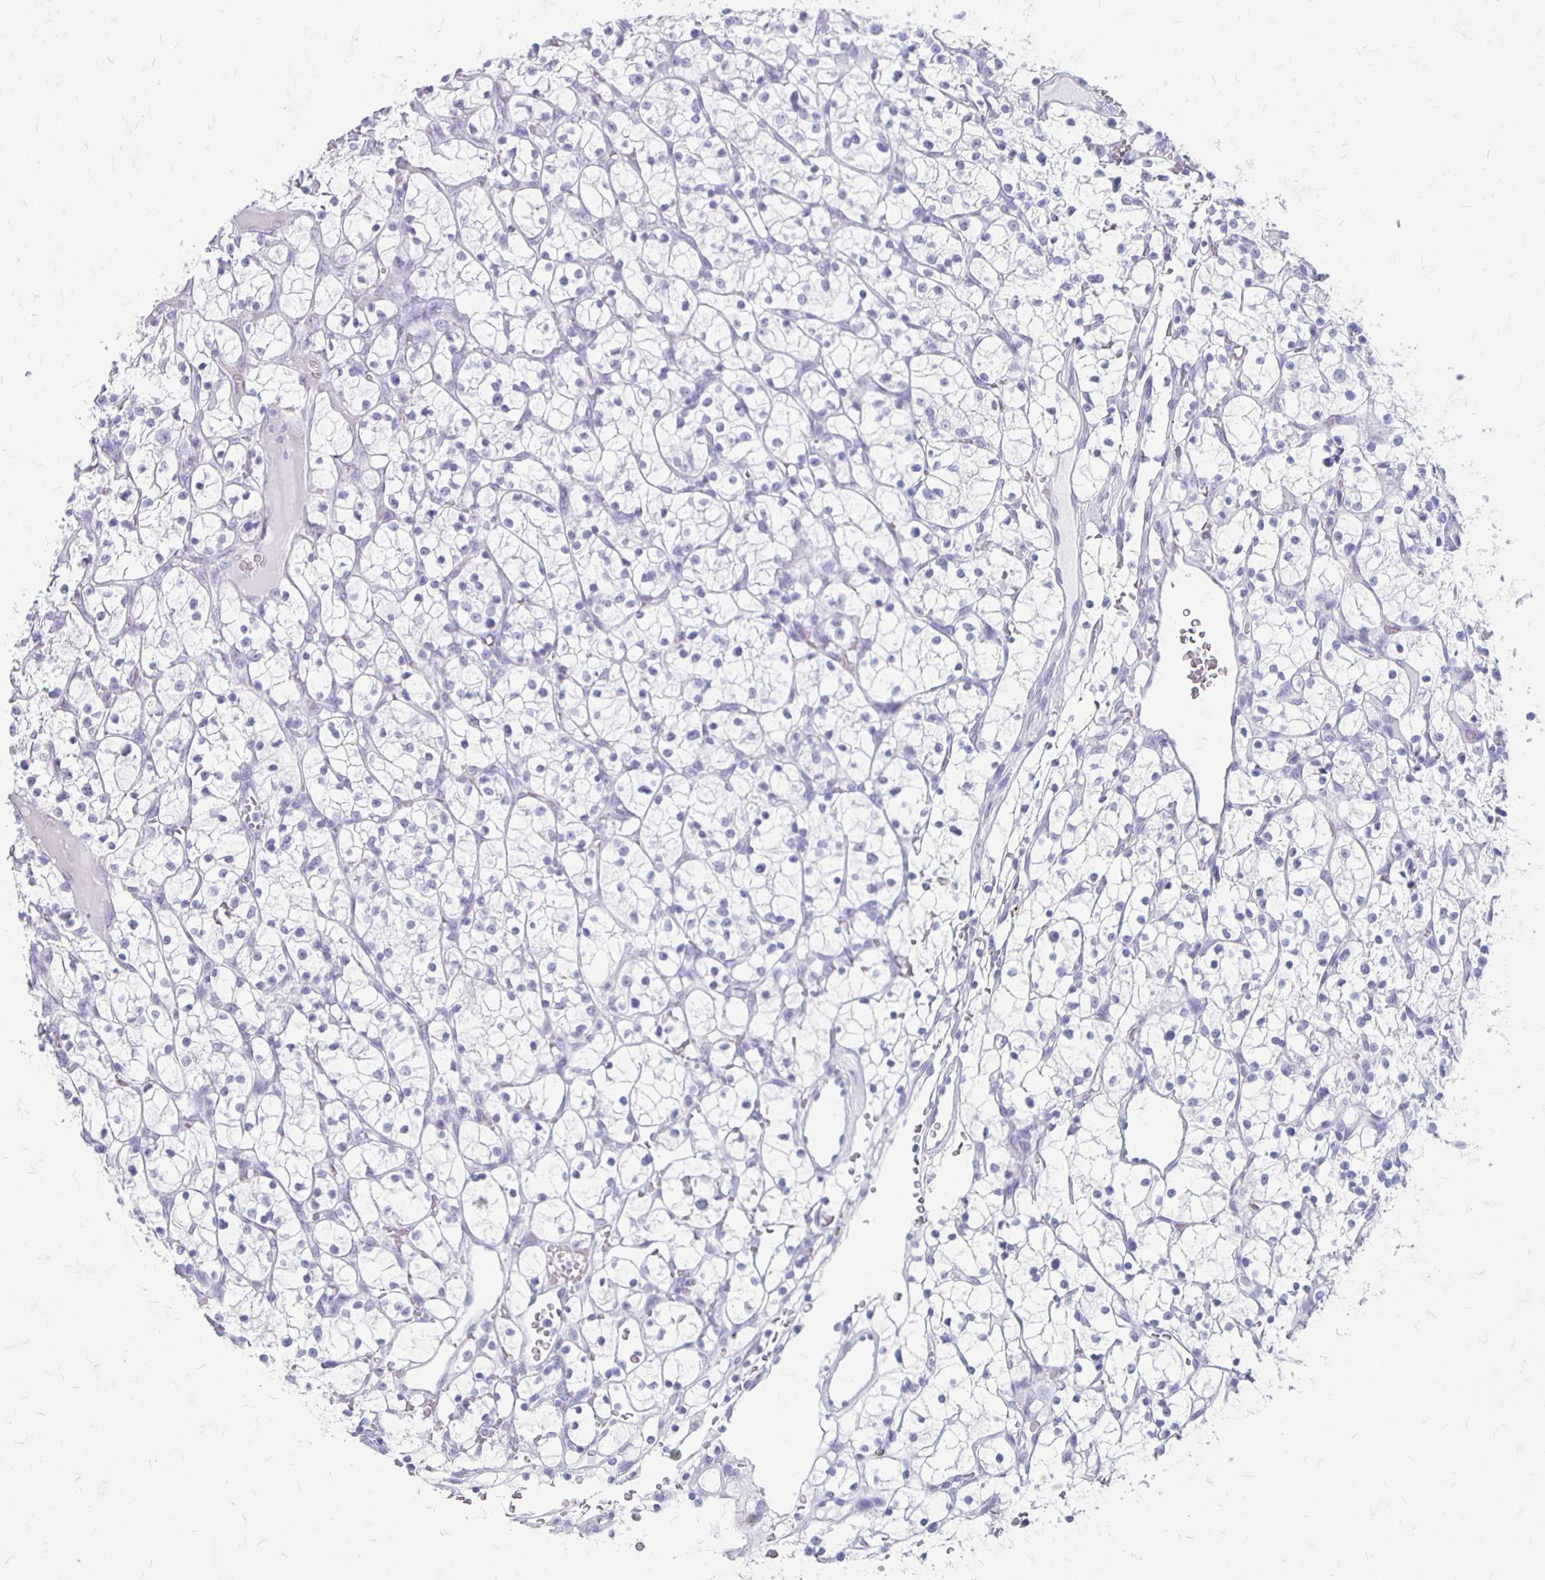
{"staining": {"intensity": "negative", "quantity": "none", "location": "none"}, "tissue": "renal cancer", "cell_type": "Tumor cells", "image_type": "cancer", "snomed": [{"axis": "morphology", "description": "Adenocarcinoma, NOS"}, {"axis": "topography", "description": "Kidney"}], "caption": "Adenocarcinoma (renal) was stained to show a protein in brown. There is no significant expression in tumor cells.", "gene": "MAGEC2", "patient": {"sex": "female", "age": 64}}